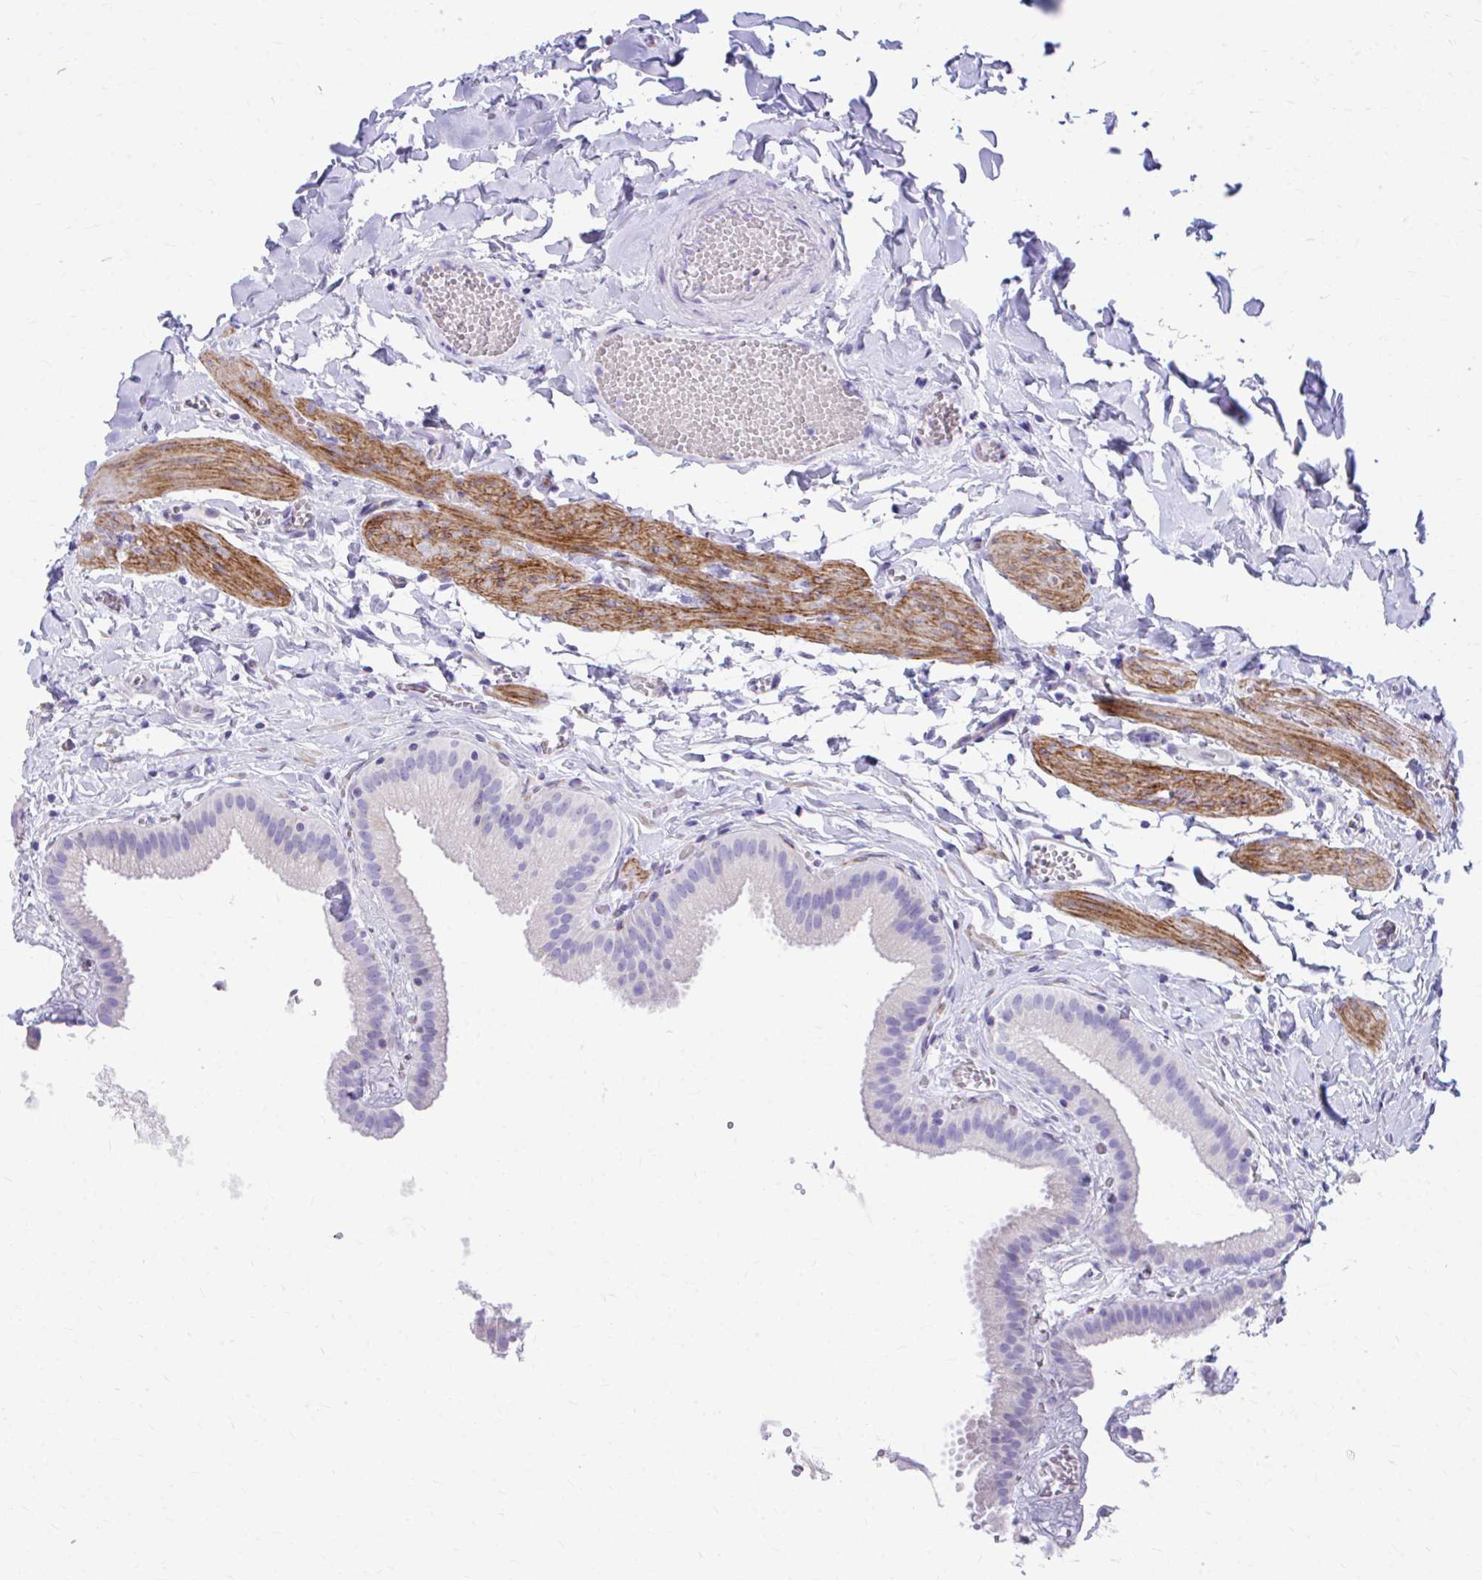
{"staining": {"intensity": "negative", "quantity": "none", "location": "none"}, "tissue": "gallbladder", "cell_type": "Glandular cells", "image_type": "normal", "snomed": [{"axis": "morphology", "description": "Normal tissue, NOS"}, {"axis": "topography", "description": "Gallbladder"}], "caption": "An IHC histopathology image of normal gallbladder is shown. There is no staining in glandular cells of gallbladder. Brightfield microscopy of immunohistochemistry stained with DAB (3,3'-diaminobenzidine) (brown) and hematoxylin (blue), captured at high magnification.", "gene": "ENSG00000285953", "patient": {"sex": "female", "age": 63}}